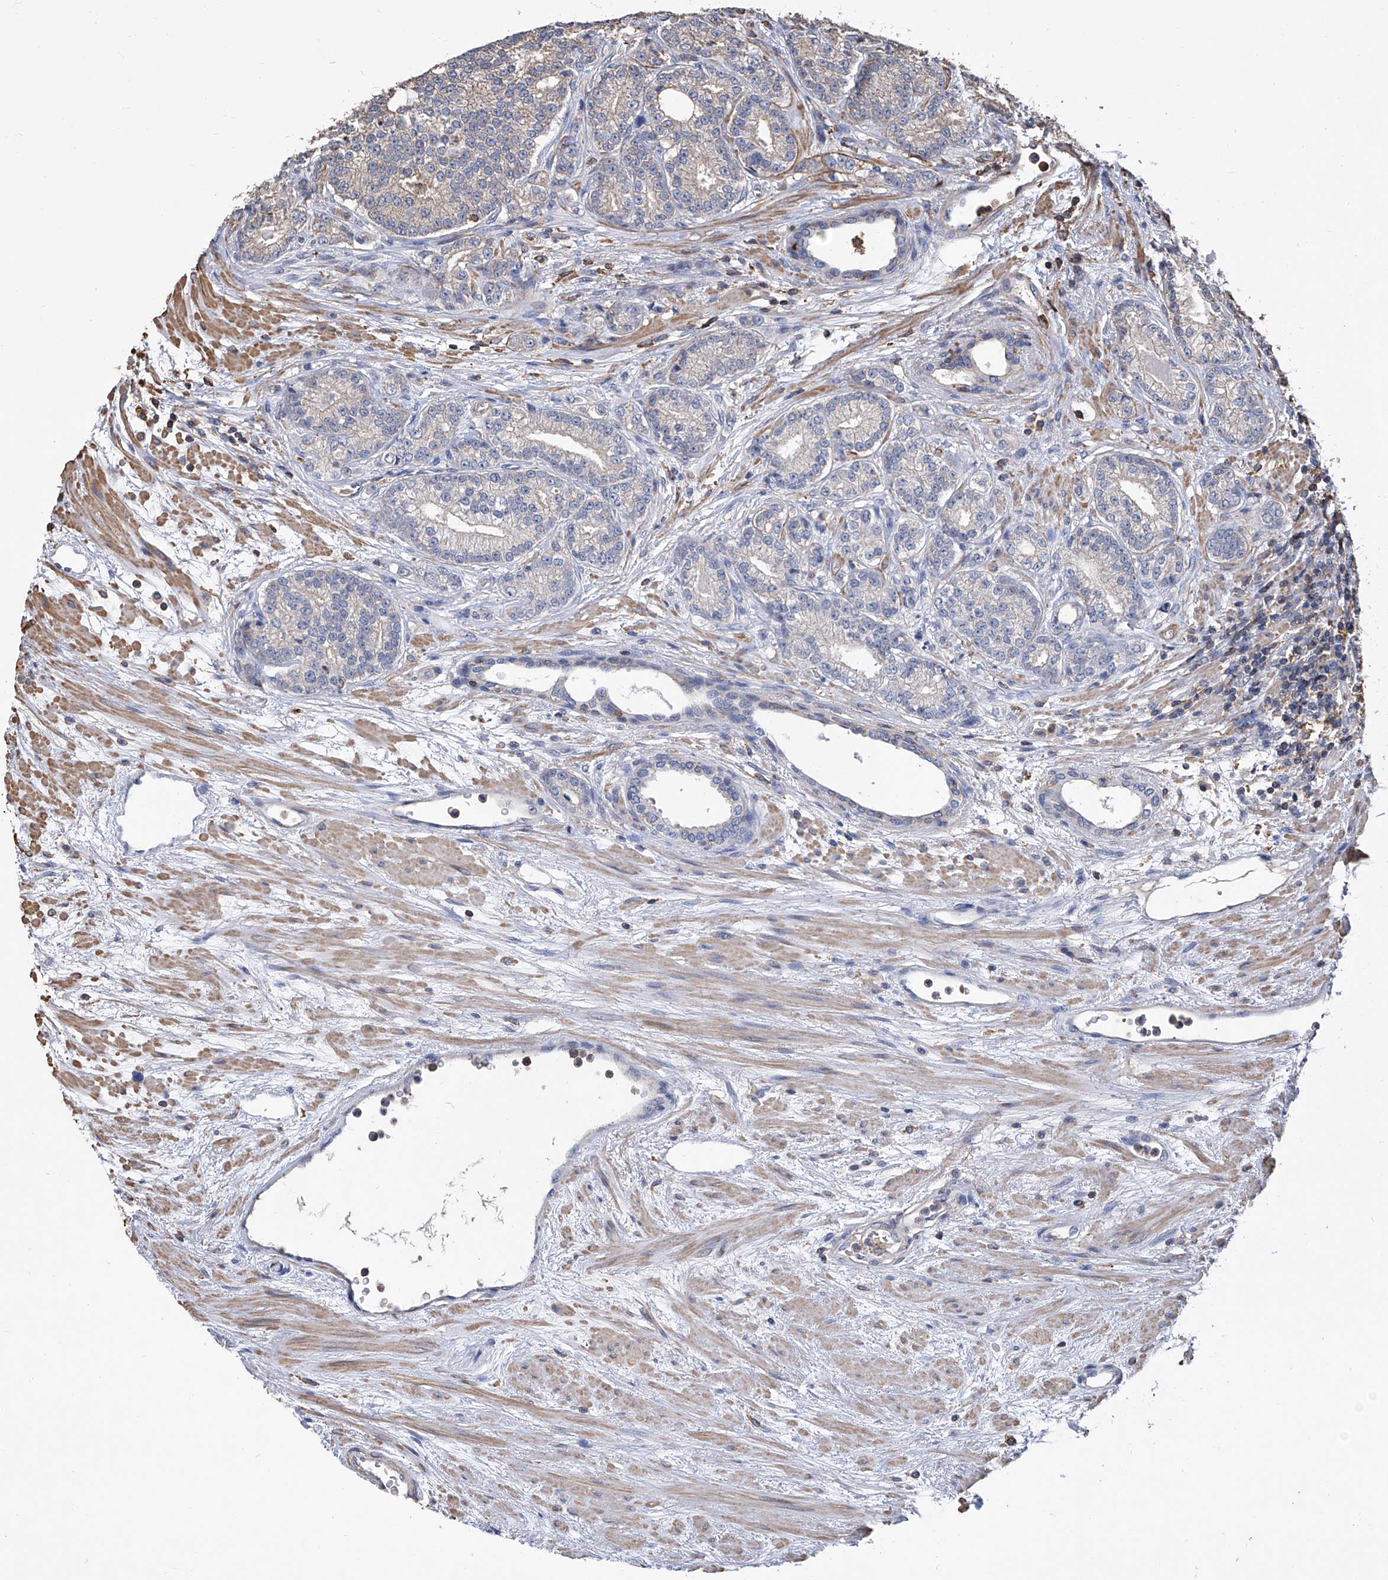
{"staining": {"intensity": "weak", "quantity": "<25%", "location": "cytoplasmic/membranous"}, "tissue": "prostate cancer", "cell_type": "Tumor cells", "image_type": "cancer", "snomed": [{"axis": "morphology", "description": "Adenocarcinoma, High grade"}, {"axis": "topography", "description": "Prostate"}], "caption": "Immunohistochemistry histopathology image of prostate cancer stained for a protein (brown), which displays no positivity in tumor cells.", "gene": "GPT", "patient": {"sex": "male", "age": 61}}